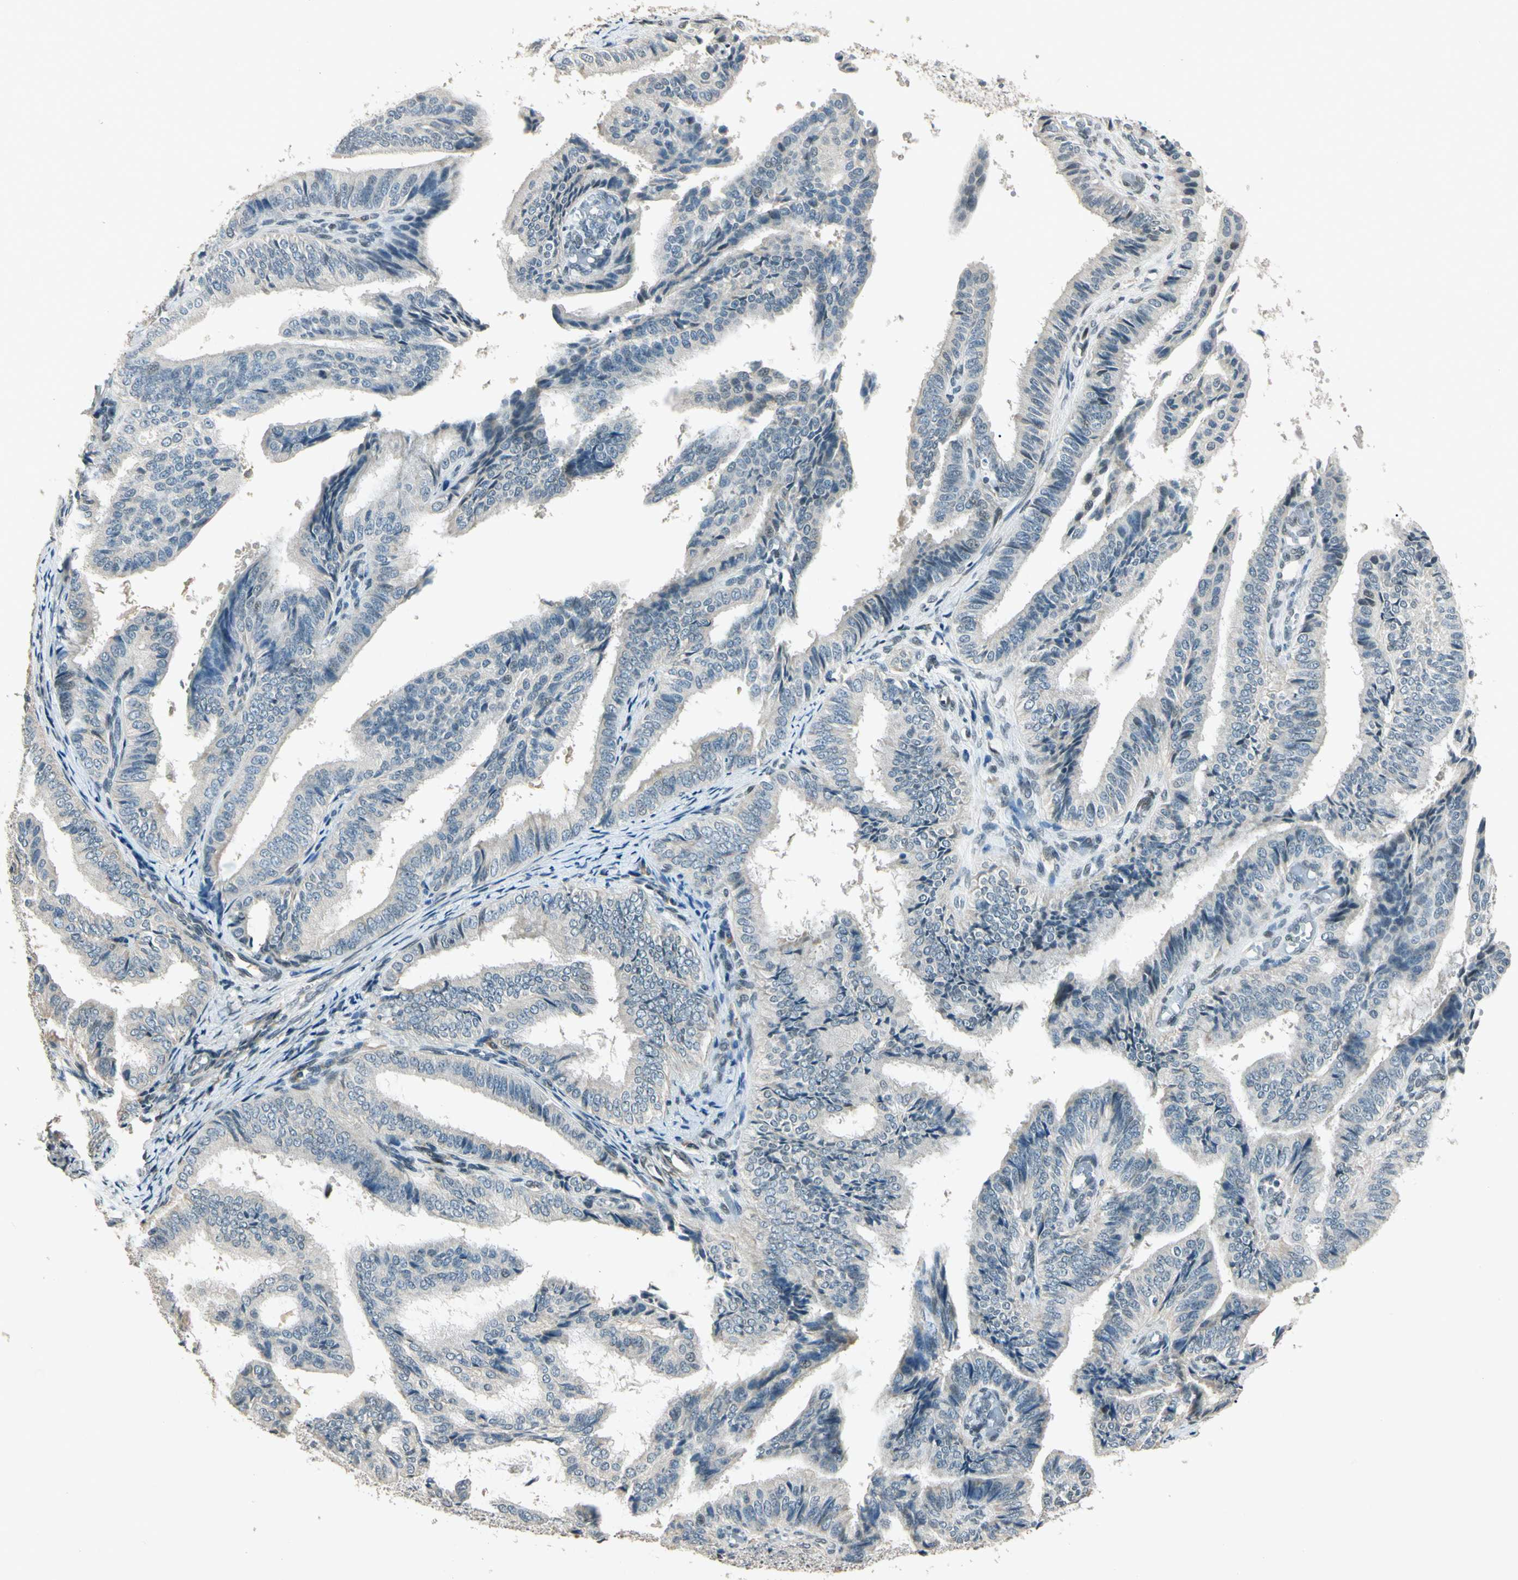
{"staining": {"intensity": "weak", "quantity": "<25%", "location": "cytoplasmic/membranous"}, "tissue": "endometrial cancer", "cell_type": "Tumor cells", "image_type": "cancer", "snomed": [{"axis": "morphology", "description": "Adenocarcinoma, NOS"}, {"axis": "topography", "description": "Endometrium"}], "caption": "This is an immunohistochemistry histopathology image of human endometrial cancer. There is no positivity in tumor cells.", "gene": "ZBTB4", "patient": {"sex": "female", "age": 58}}